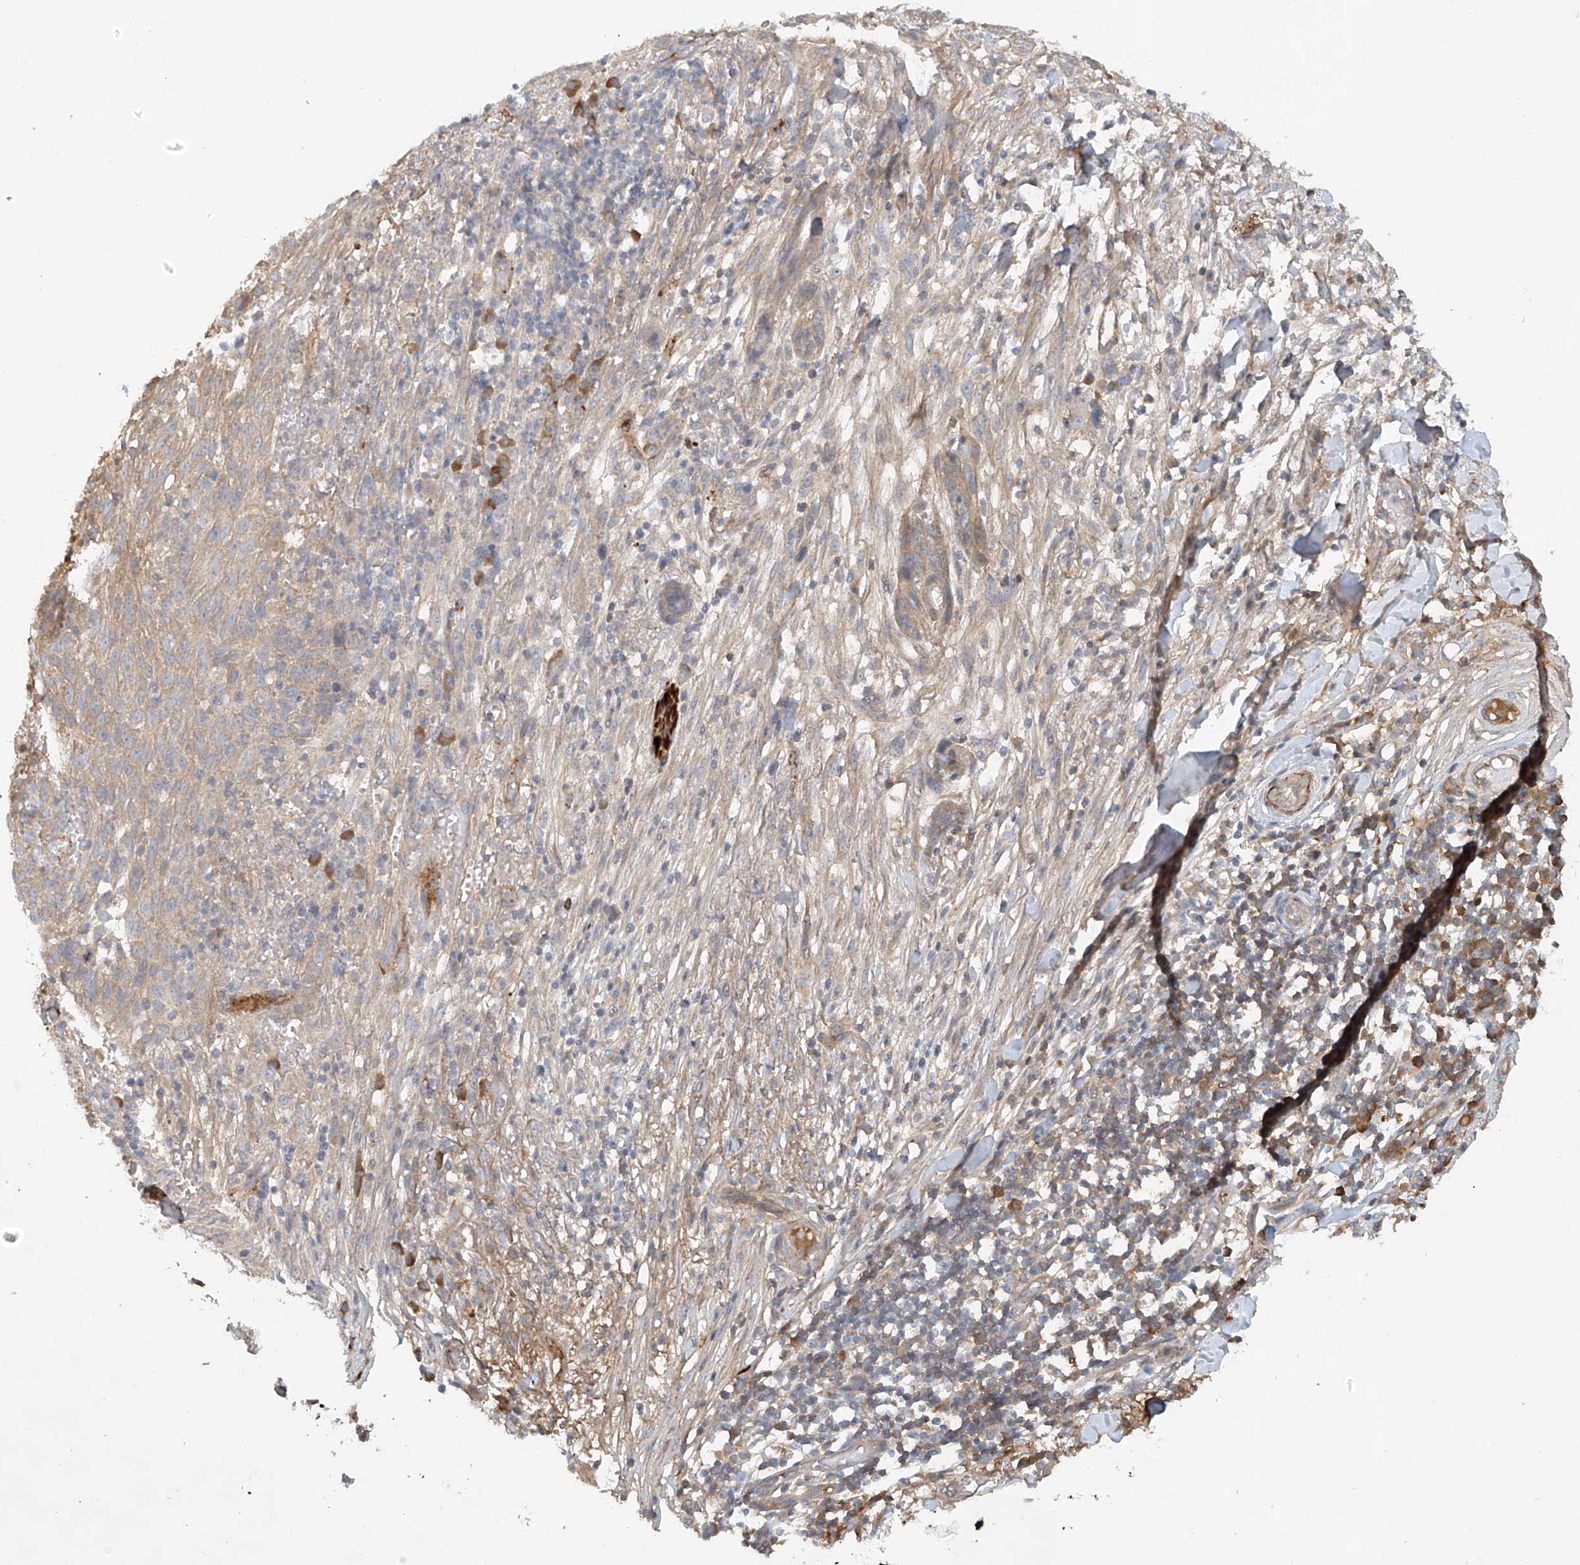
{"staining": {"intensity": "weak", "quantity": ">75%", "location": "cytoplasmic/membranous"}, "tissue": "skin cancer", "cell_type": "Tumor cells", "image_type": "cancer", "snomed": [{"axis": "morphology", "description": "Normal tissue, NOS"}, {"axis": "morphology", "description": "Basal cell carcinoma"}, {"axis": "topography", "description": "Skin"}], "caption": "The micrograph exhibits a brown stain indicating the presence of a protein in the cytoplasmic/membranous of tumor cells in skin cancer (basal cell carcinoma).", "gene": "LYRM9", "patient": {"sex": "male", "age": 64}}